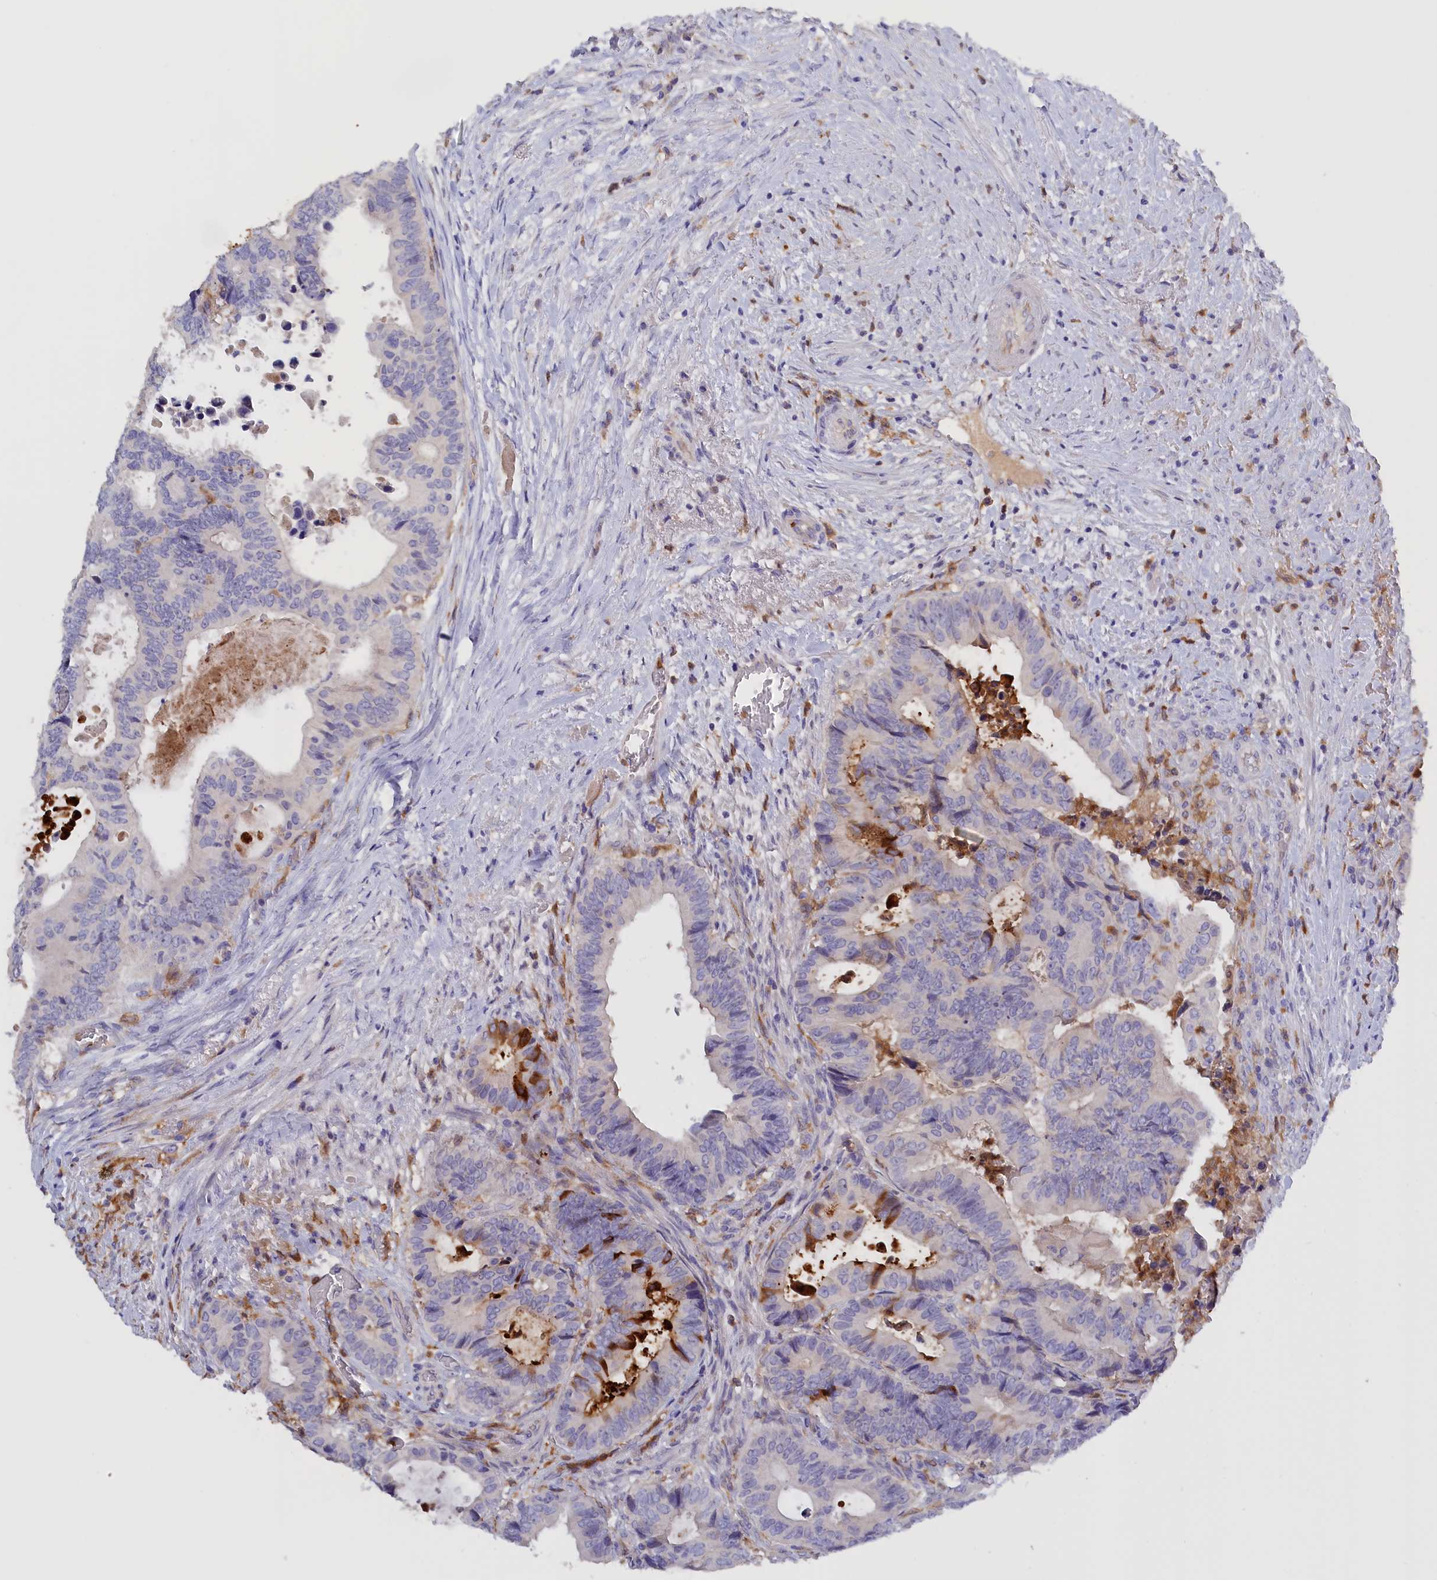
{"staining": {"intensity": "negative", "quantity": "none", "location": "none"}, "tissue": "colorectal cancer", "cell_type": "Tumor cells", "image_type": "cancer", "snomed": [{"axis": "morphology", "description": "Adenocarcinoma, NOS"}, {"axis": "topography", "description": "Colon"}], "caption": "The micrograph displays no staining of tumor cells in adenocarcinoma (colorectal).", "gene": "FAM149B1", "patient": {"sex": "male", "age": 85}}